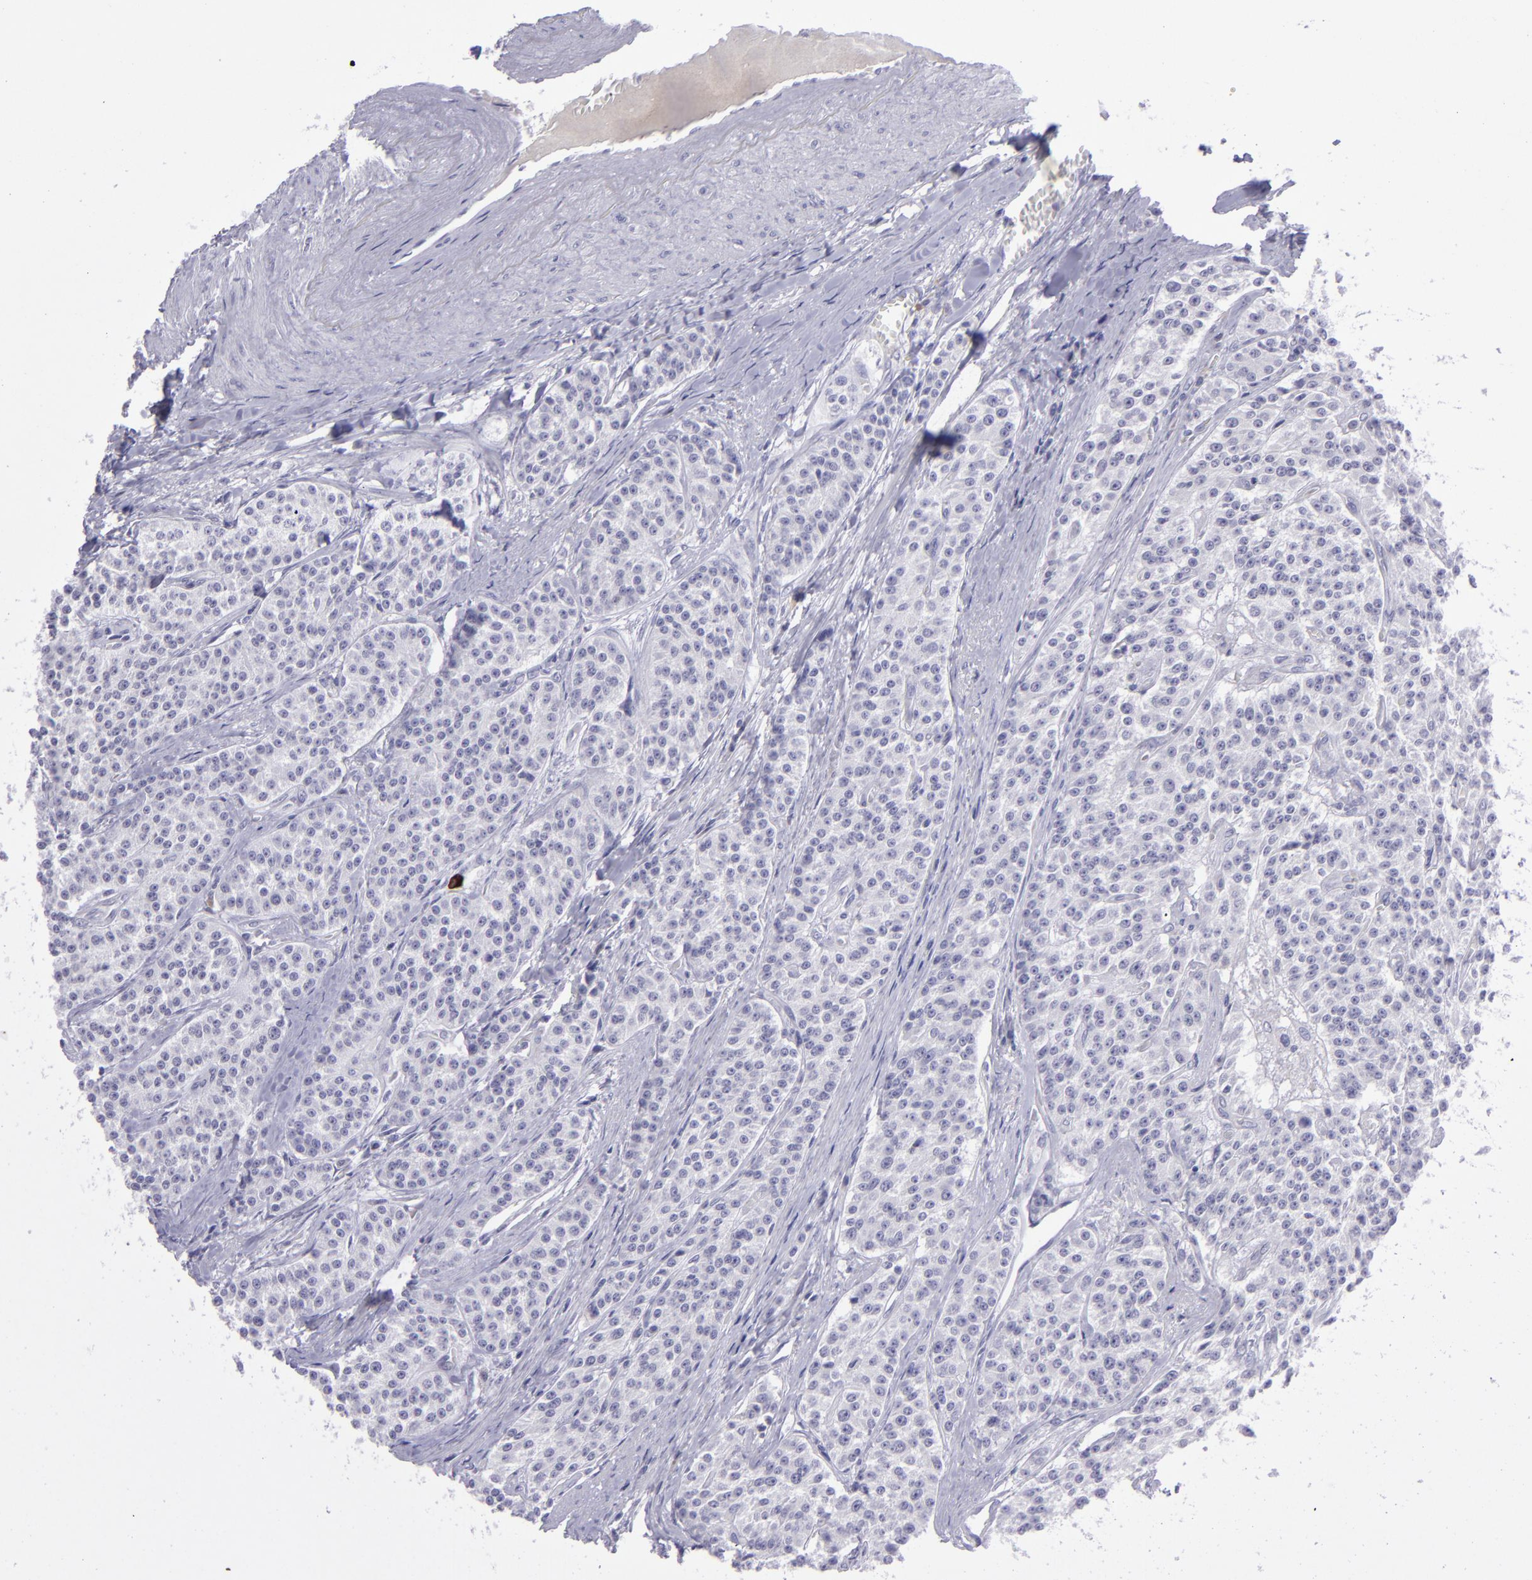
{"staining": {"intensity": "negative", "quantity": "none", "location": "none"}, "tissue": "carcinoid", "cell_type": "Tumor cells", "image_type": "cancer", "snomed": [{"axis": "morphology", "description": "Carcinoid, malignant, NOS"}, {"axis": "topography", "description": "Stomach"}], "caption": "Immunohistochemistry (IHC) micrograph of neoplastic tissue: human carcinoid stained with DAB displays no significant protein expression in tumor cells. (Brightfield microscopy of DAB immunohistochemistry at high magnification).", "gene": "POU2F2", "patient": {"sex": "female", "age": 76}}